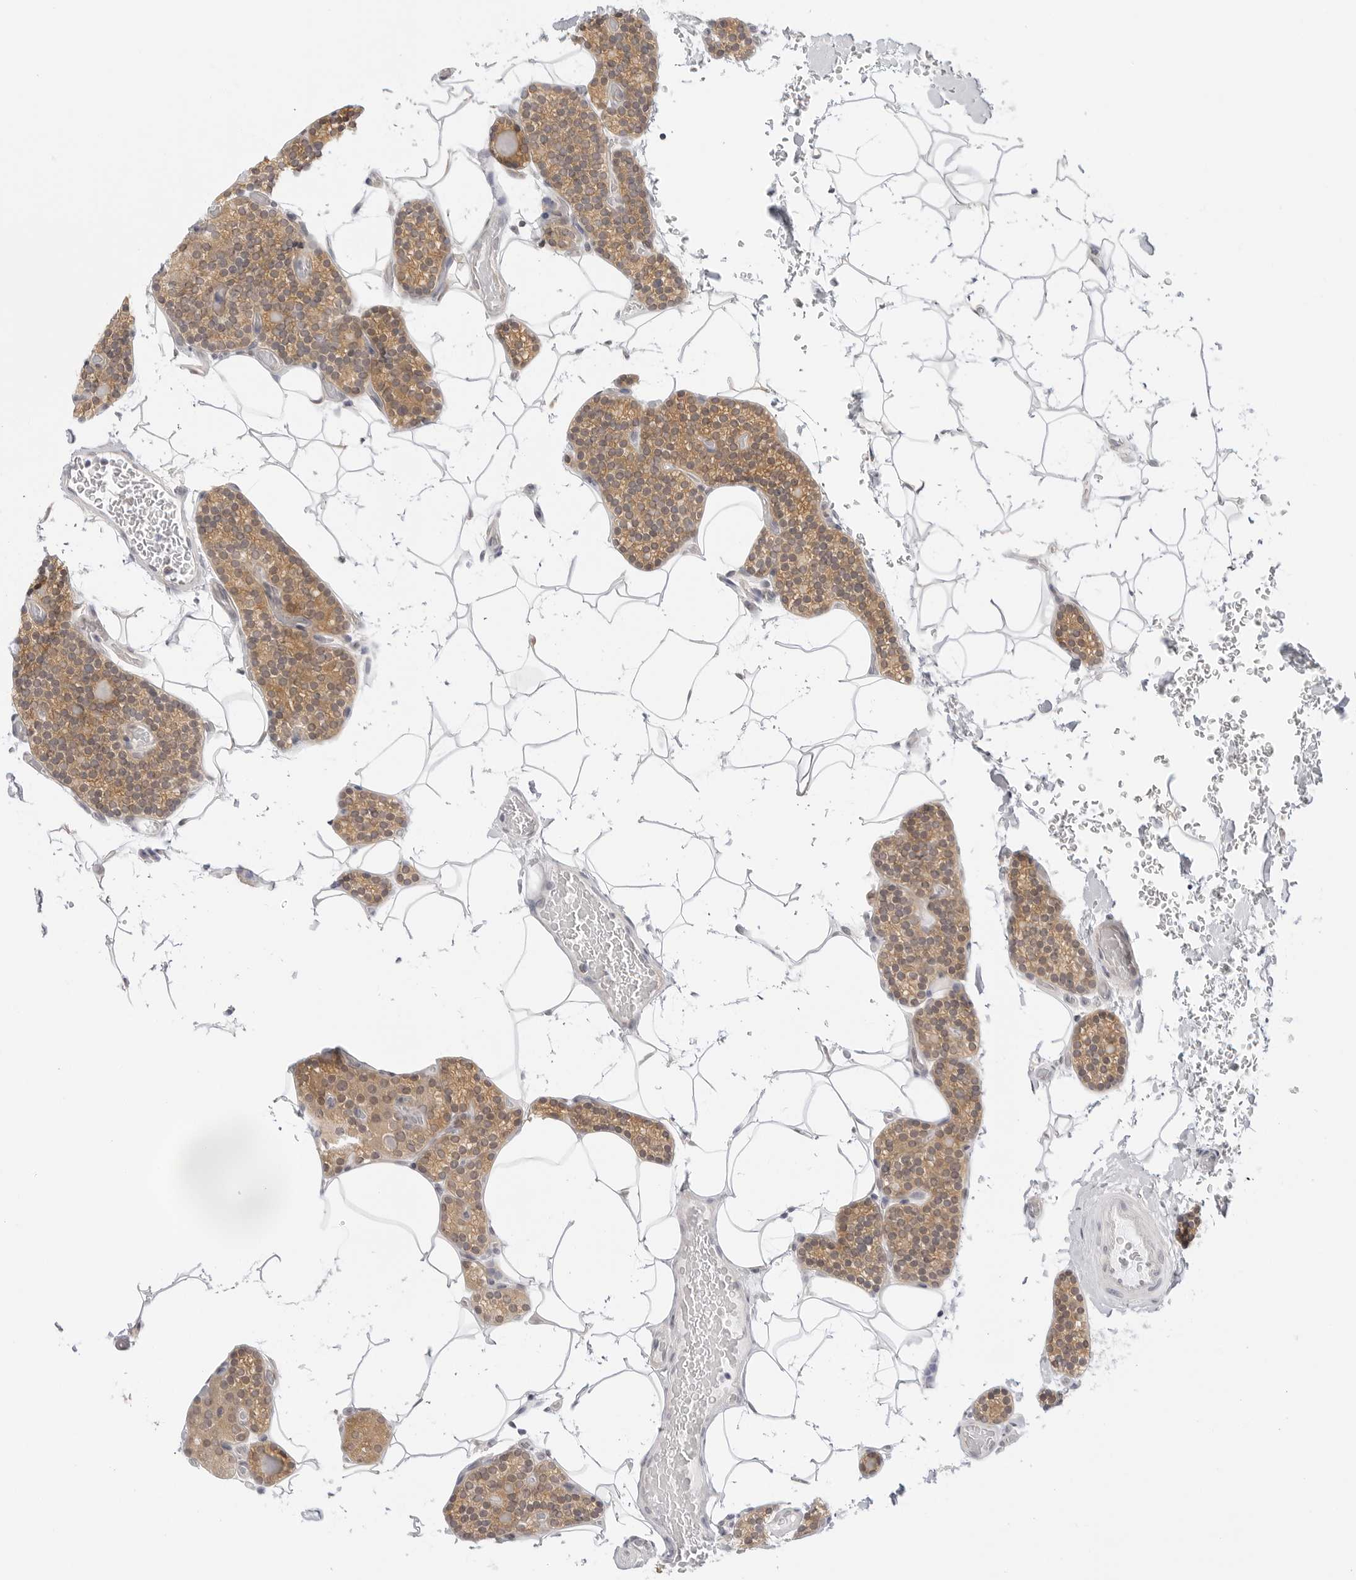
{"staining": {"intensity": "moderate", "quantity": "25%-75%", "location": "cytoplasmic/membranous"}, "tissue": "parathyroid gland", "cell_type": "Glandular cells", "image_type": "normal", "snomed": [{"axis": "morphology", "description": "Normal tissue, NOS"}, {"axis": "topography", "description": "Parathyroid gland"}], "caption": "Glandular cells display moderate cytoplasmic/membranous expression in approximately 25%-75% of cells in unremarkable parathyroid gland. (DAB (3,3'-diaminobenzidine) = brown stain, brightfield microscopy at high magnification).", "gene": "TCP1", "patient": {"sex": "male", "age": 52}}